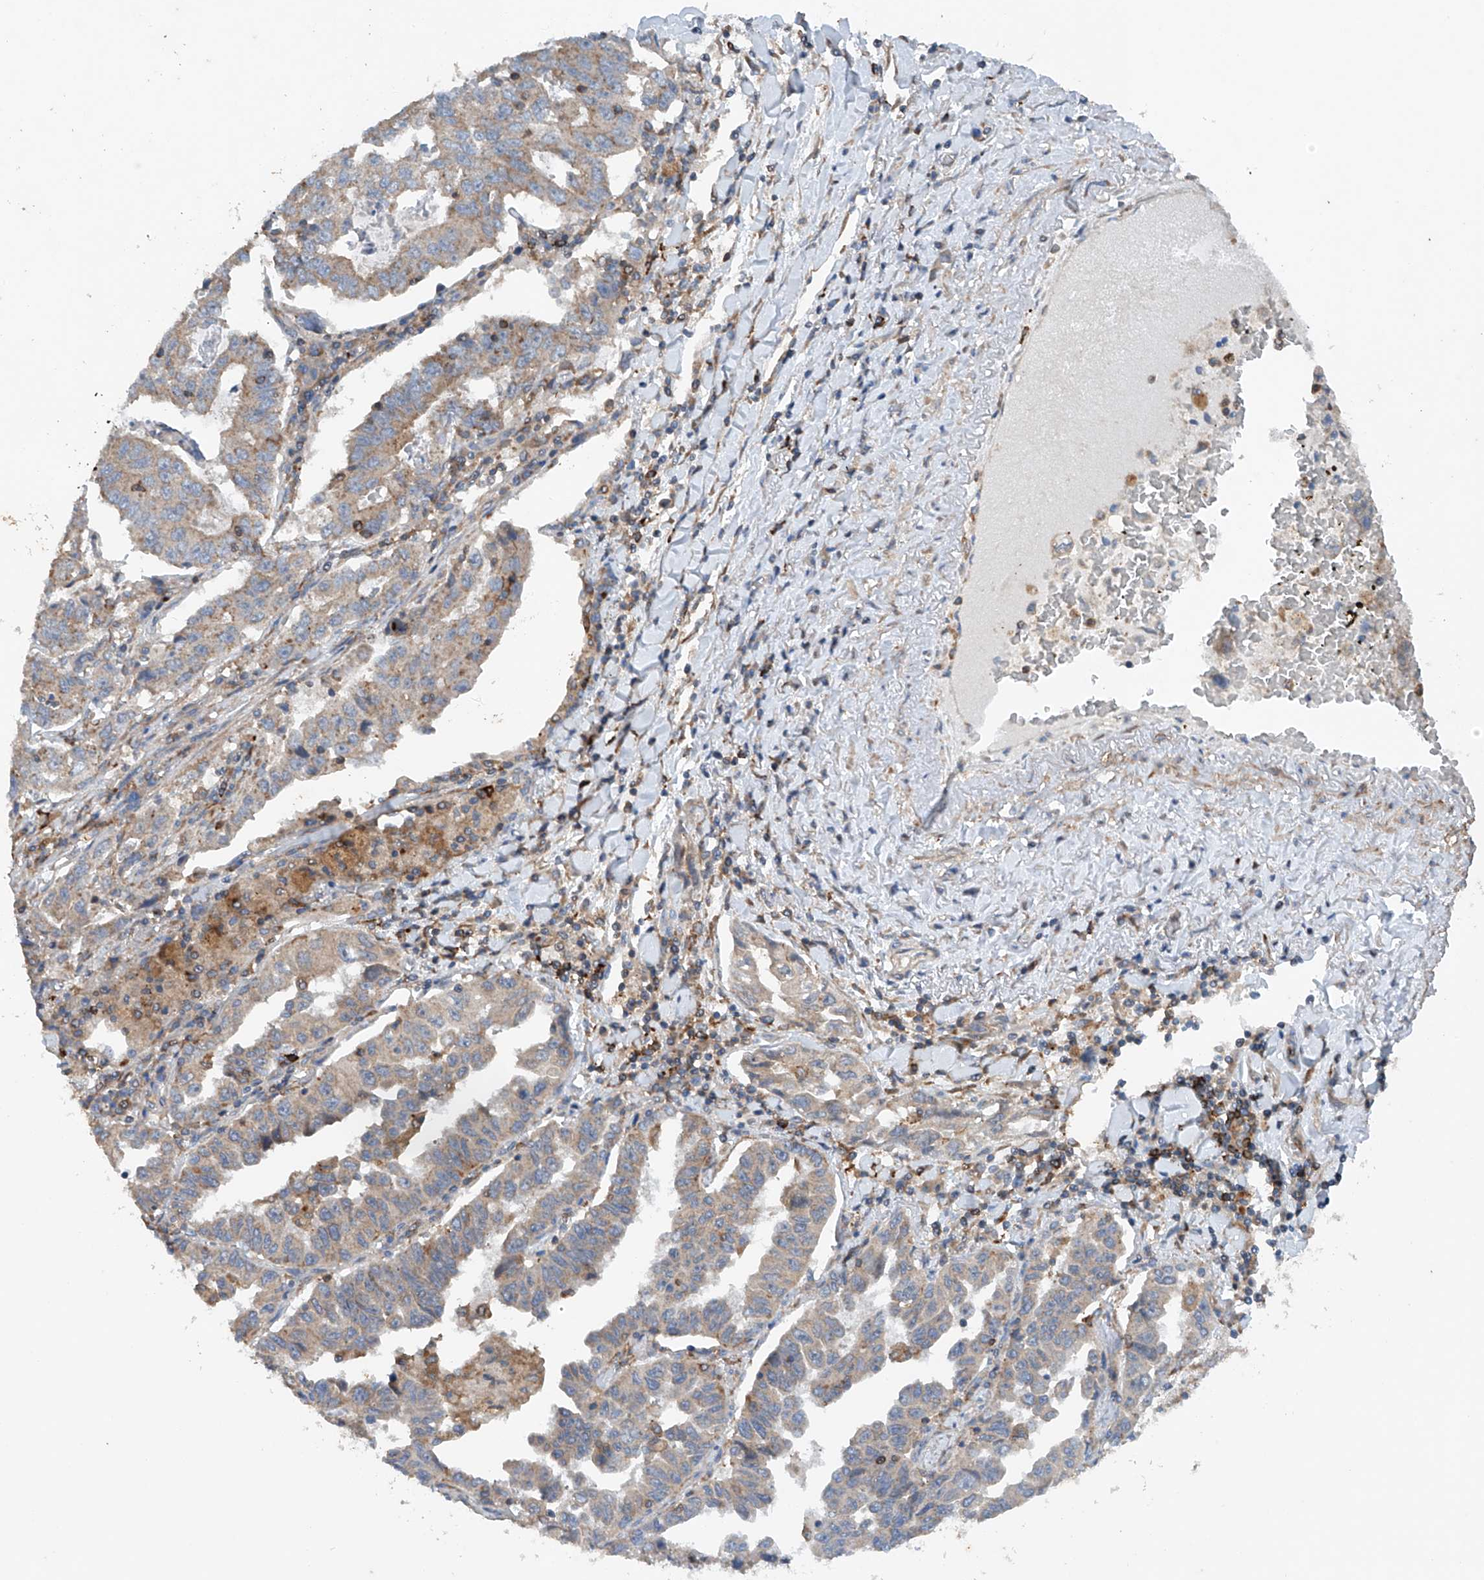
{"staining": {"intensity": "weak", "quantity": "25%-75%", "location": "cytoplasmic/membranous"}, "tissue": "lung cancer", "cell_type": "Tumor cells", "image_type": "cancer", "snomed": [{"axis": "morphology", "description": "Adenocarcinoma, NOS"}, {"axis": "topography", "description": "Lung"}], "caption": "Protein analysis of lung cancer tissue exhibits weak cytoplasmic/membranous positivity in about 25%-75% of tumor cells. The staining is performed using DAB (3,3'-diaminobenzidine) brown chromogen to label protein expression. The nuclei are counter-stained blue using hematoxylin.", "gene": "CEP85L", "patient": {"sex": "female", "age": 51}}